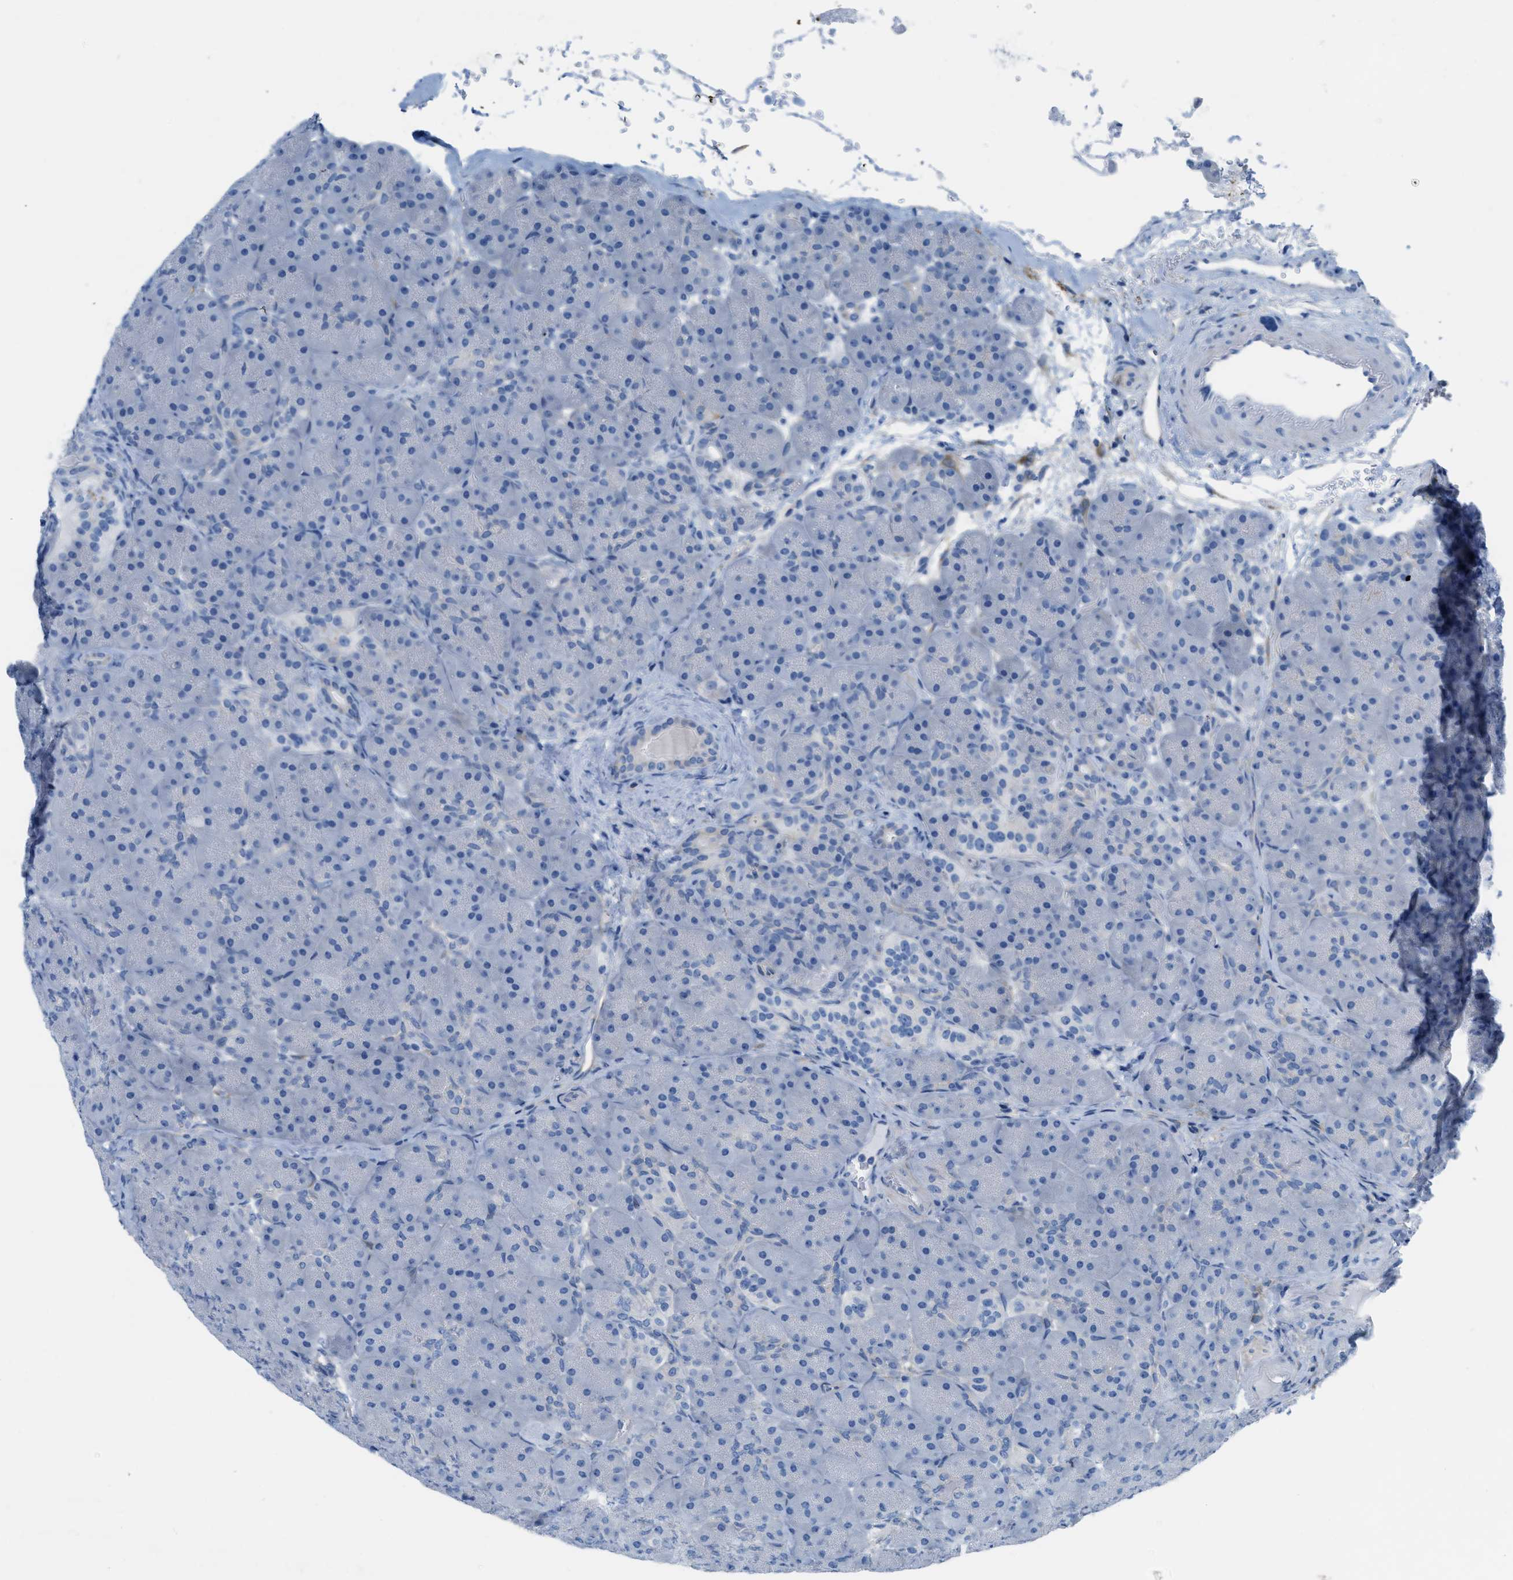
{"staining": {"intensity": "negative", "quantity": "none", "location": "none"}, "tissue": "pancreas", "cell_type": "Exocrine glandular cells", "image_type": "normal", "snomed": [{"axis": "morphology", "description": "Normal tissue, NOS"}, {"axis": "topography", "description": "Pancreas"}], "caption": "High power microscopy histopathology image of an immunohistochemistry (IHC) histopathology image of normal pancreas, revealing no significant staining in exocrine glandular cells.", "gene": "ASGR1", "patient": {"sex": "male", "age": 66}}